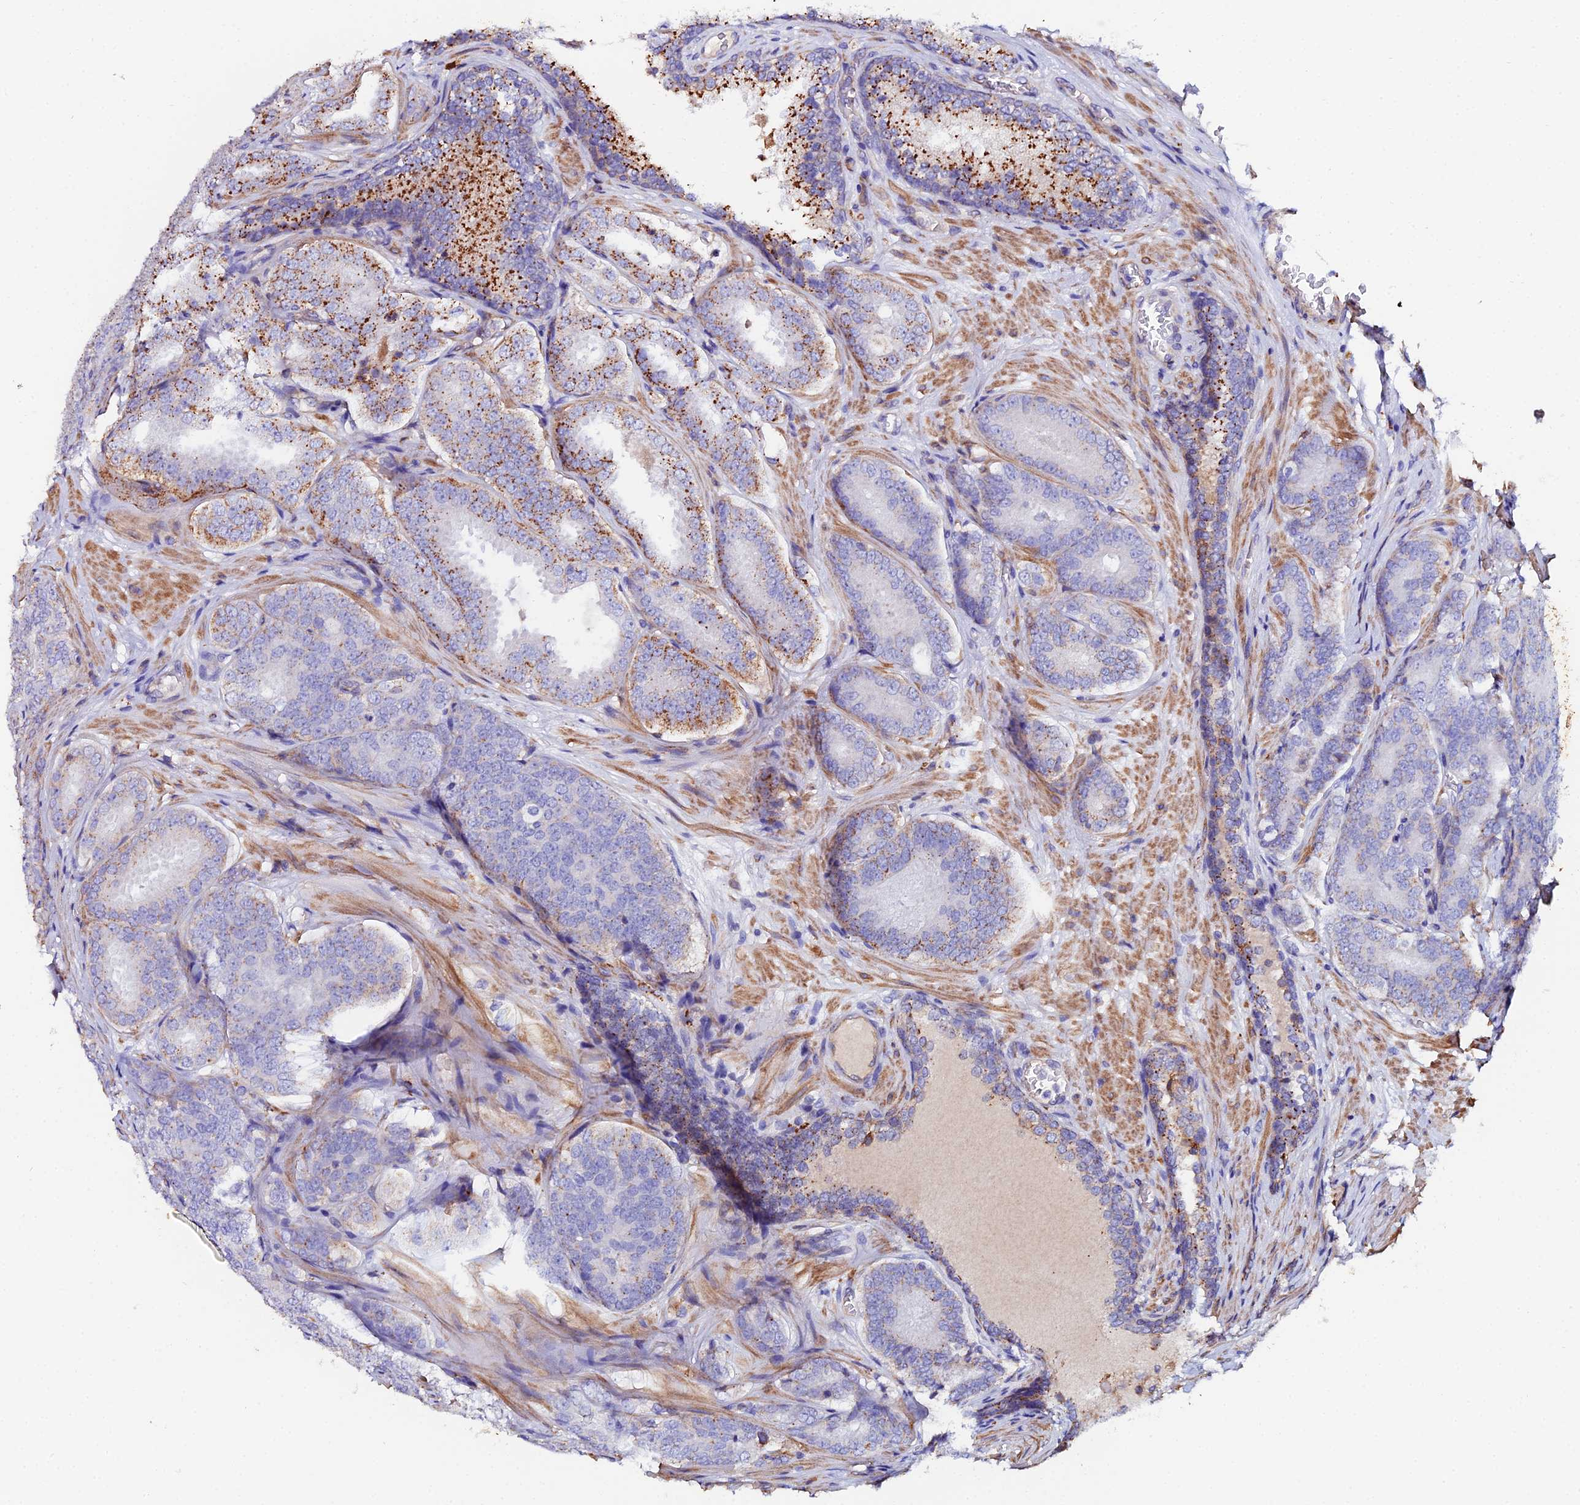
{"staining": {"intensity": "negative", "quantity": "none", "location": "none"}, "tissue": "prostate cancer", "cell_type": "Tumor cells", "image_type": "cancer", "snomed": [{"axis": "morphology", "description": "Adenocarcinoma, High grade"}, {"axis": "topography", "description": "Prostate"}], "caption": "Prostate high-grade adenocarcinoma was stained to show a protein in brown. There is no significant positivity in tumor cells.", "gene": "C6", "patient": {"sex": "male", "age": 63}}